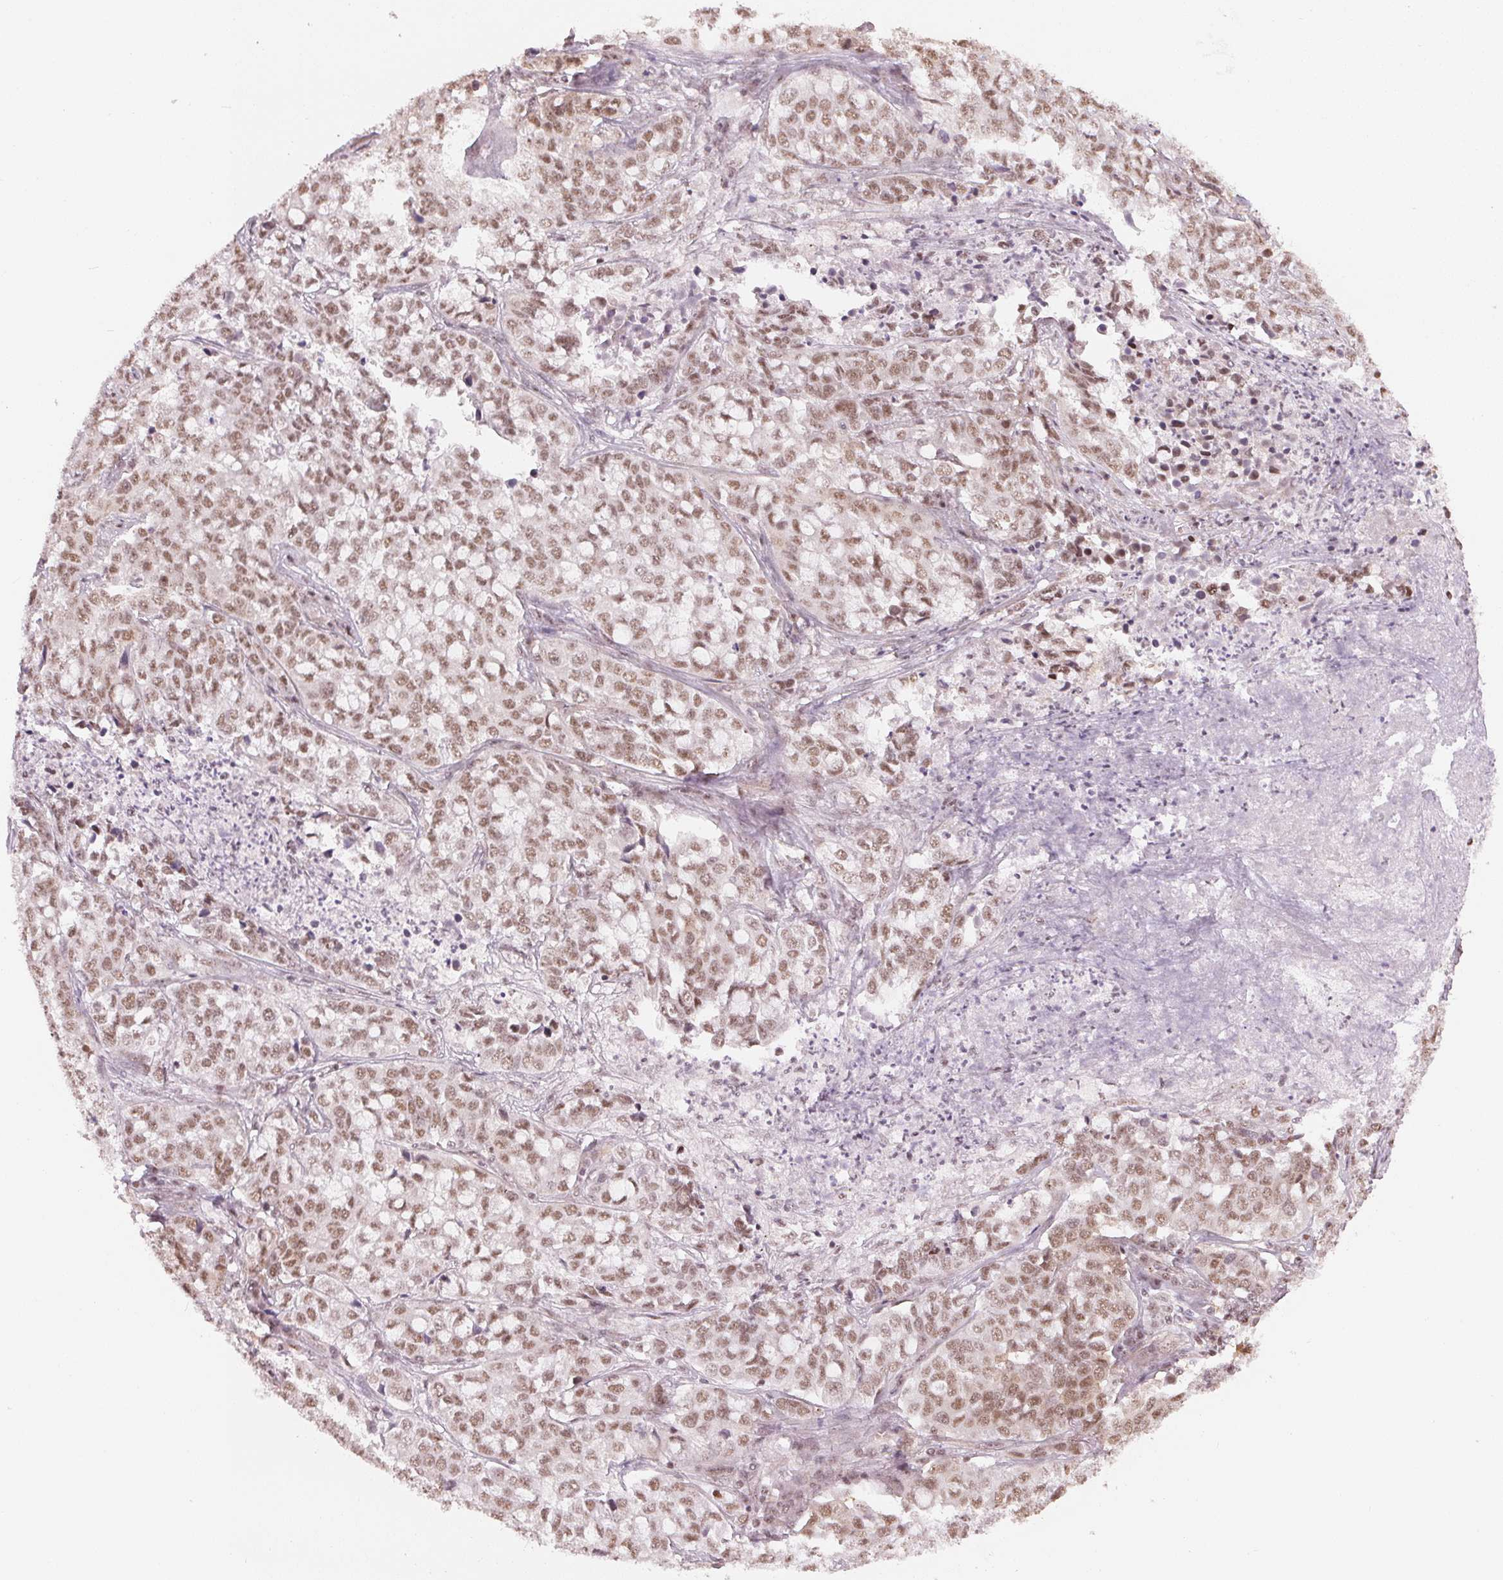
{"staining": {"intensity": "moderate", "quantity": ">75%", "location": "nuclear"}, "tissue": "lung cancer", "cell_type": "Tumor cells", "image_type": "cancer", "snomed": [{"axis": "morphology", "description": "Adenocarcinoma, NOS"}, {"axis": "morphology", "description": "Adenocarcinoma, metastatic, NOS"}, {"axis": "topography", "description": "Lymph node"}, {"axis": "topography", "description": "Lung"}], "caption": "Metastatic adenocarcinoma (lung) stained with a protein marker reveals moderate staining in tumor cells.", "gene": "KAT6A", "patient": {"sex": "female", "age": 65}}